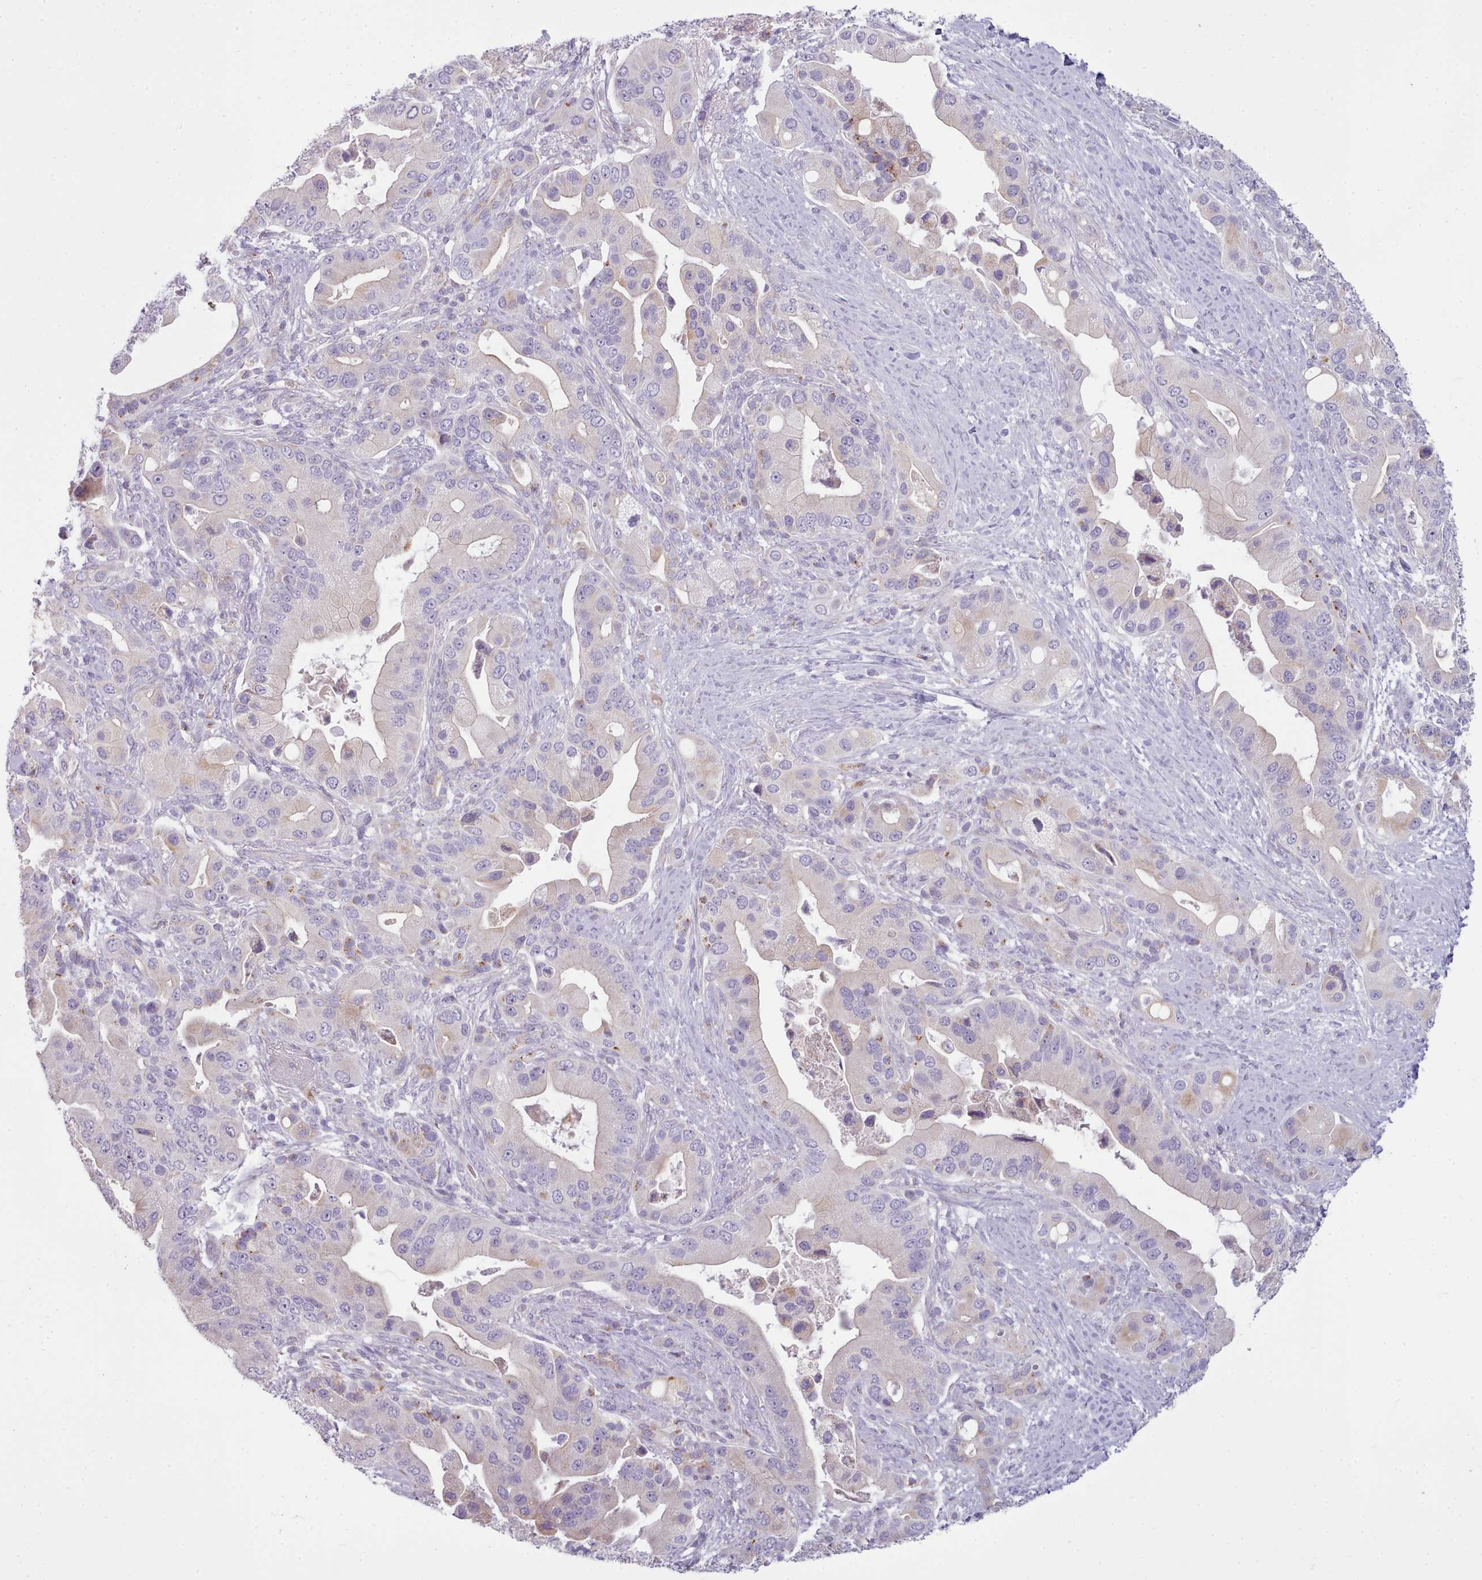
{"staining": {"intensity": "negative", "quantity": "none", "location": "none"}, "tissue": "pancreatic cancer", "cell_type": "Tumor cells", "image_type": "cancer", "snomed": [{"axis": "morphology", "description": "Adenocarcinoma, NOS"}, {"axis": "topography", "description": "Pancreas"}], "caption": "Tumor cells are negative for protein expression in human adenocarcinoma (pancreatic).", "gene": "SLC52A3", "patient": {"sex": "male", "age": 57}}